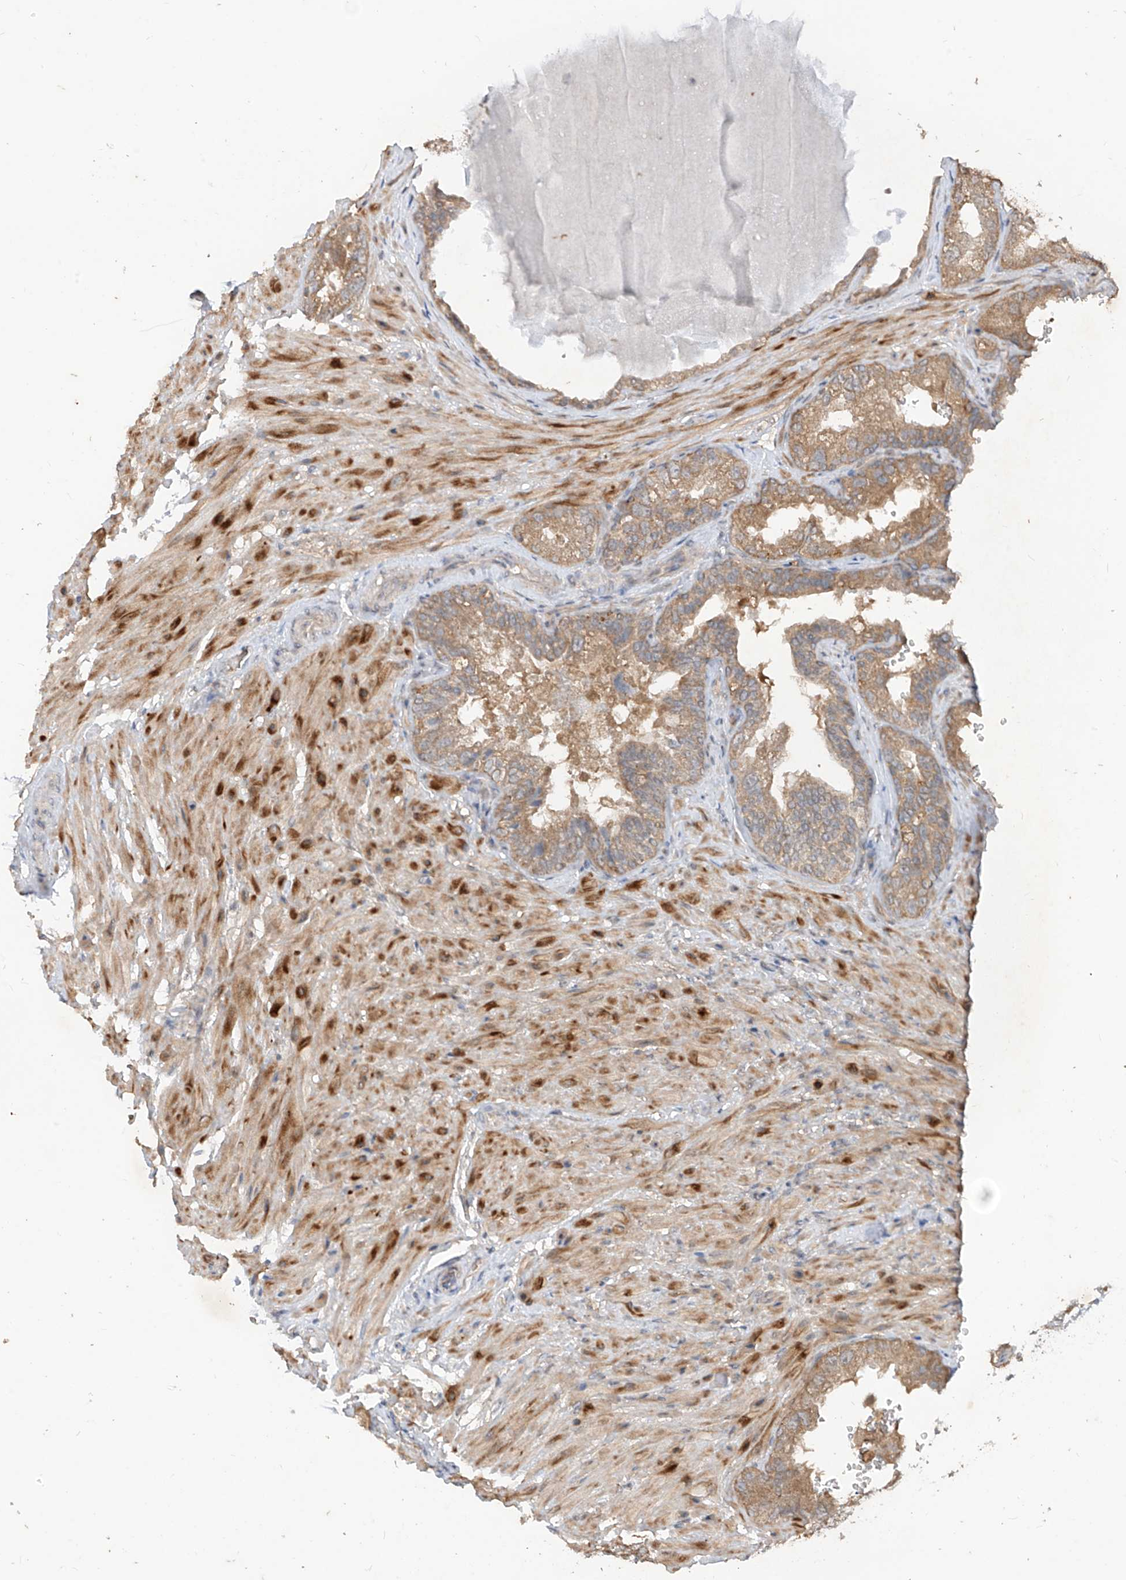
{"staining": {"intensity": "moderate", "quantity": ">75%", "location": "cytoplasmic/membranous"}, "tissue": "seminal vesicle", "cell_type": "Glandular cells", "image_type": "normal", "snomed": [{"axis": "morphology", "description": "Normal tissue, NOS"}, {"axis": "topography", "description": "Seminal veicle"}, {"axis": "topography", "description": "Peripheral nerve tissue"}], "caption": "Unremarkable seminal vesicle reveals moderate cytoplasmic/membranous staining in about >75% of glandular cells.", "gene": "MTUS2", "patient": {"sex": "male", "age": 63}}